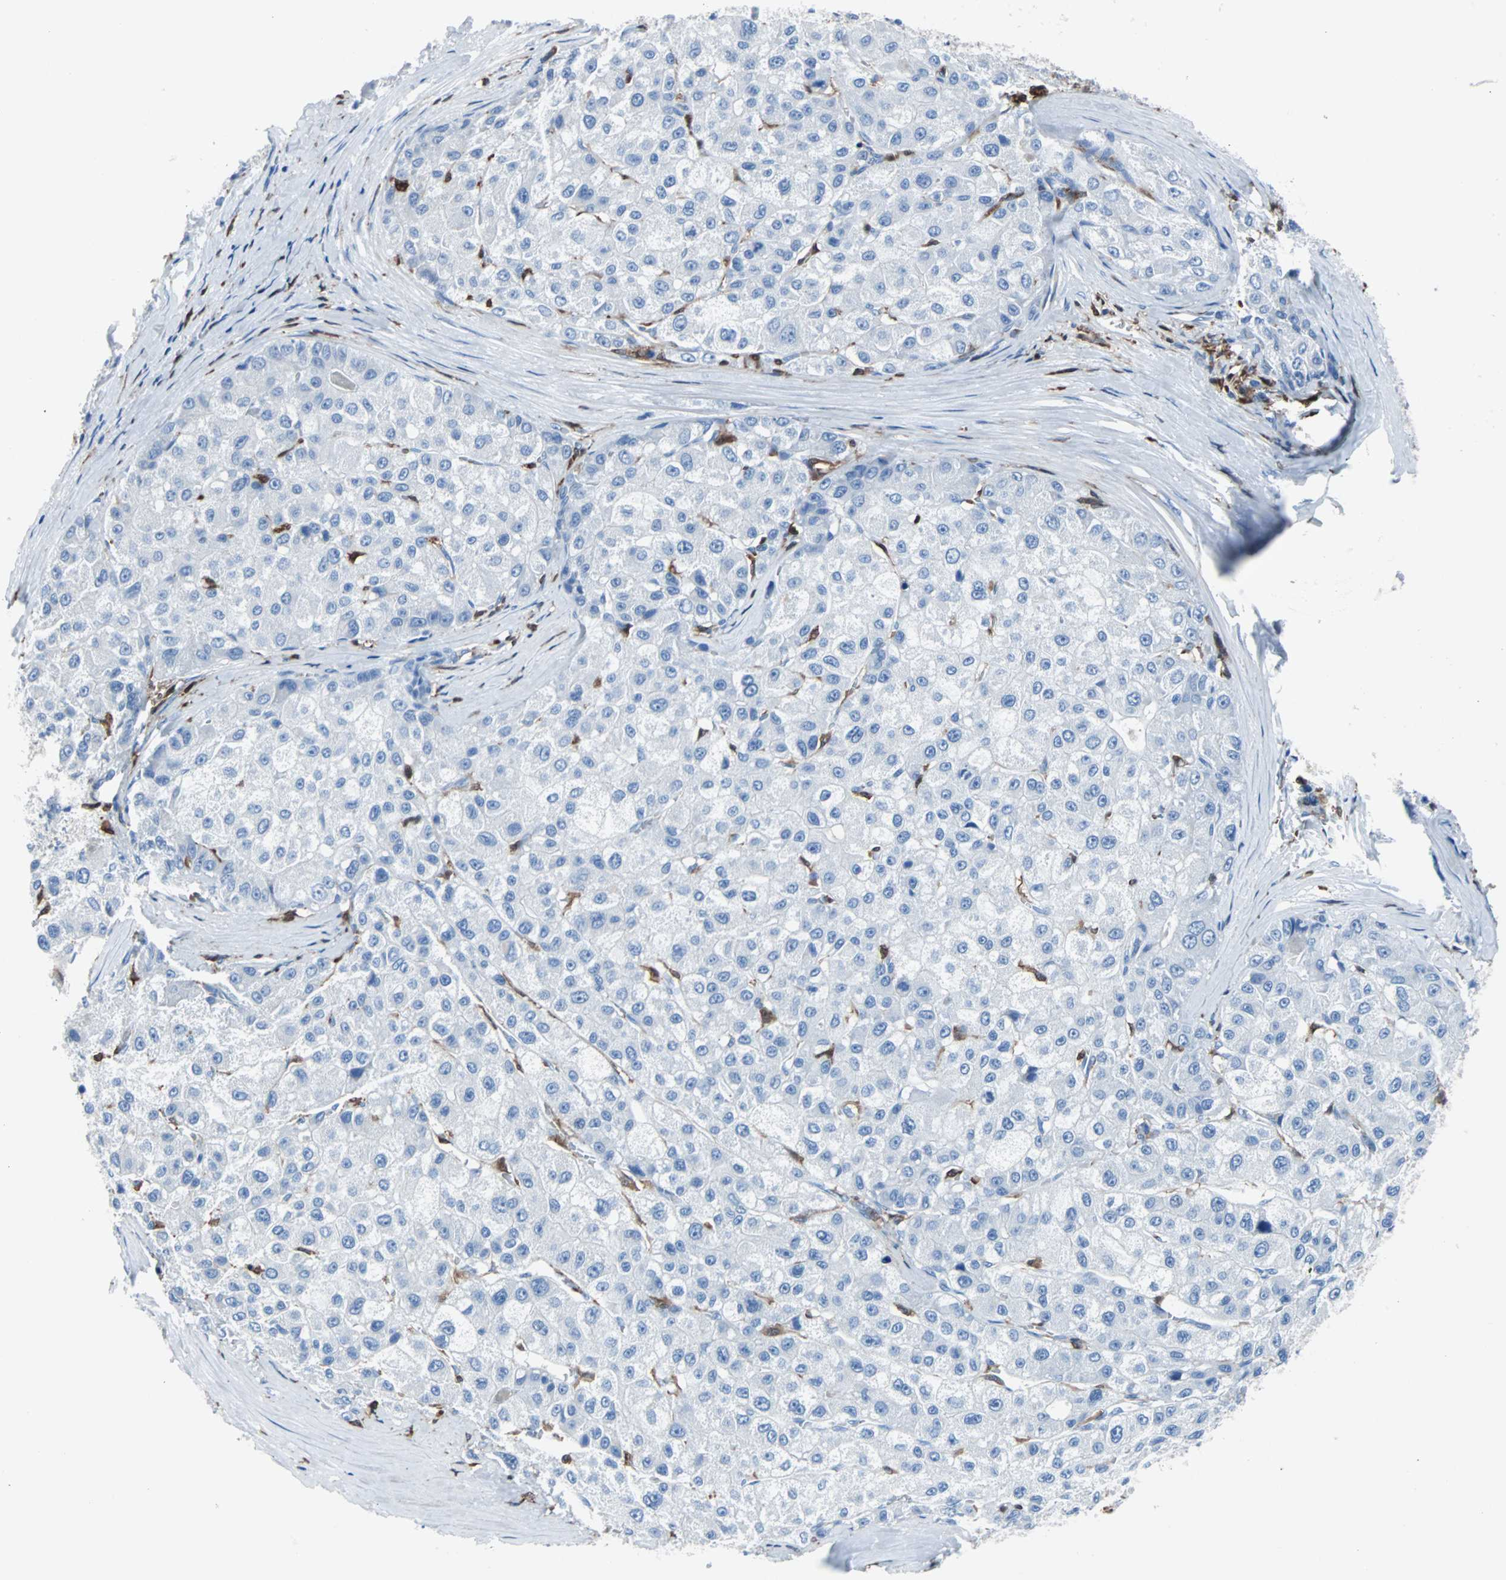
{"staining": {"intensity": "negative", "quantity": "none", "location": "none"}, "tissue": "liver cancer", "cell_type": "Tumor cells", "image_type": "cancer", "snomed": [{"axis": "morphology", "description": "Carcinoma, Hepatocellular, NOS"}, {"axis": "topography", "description": "Liver"}], "caption": "Human liver hepatocellular carcinoma stained for a protein using immunohistochemistry exhibits no positivity in tumor cells.", "gene": "SYK", "patient": {"sex": "male", "age": 80}}